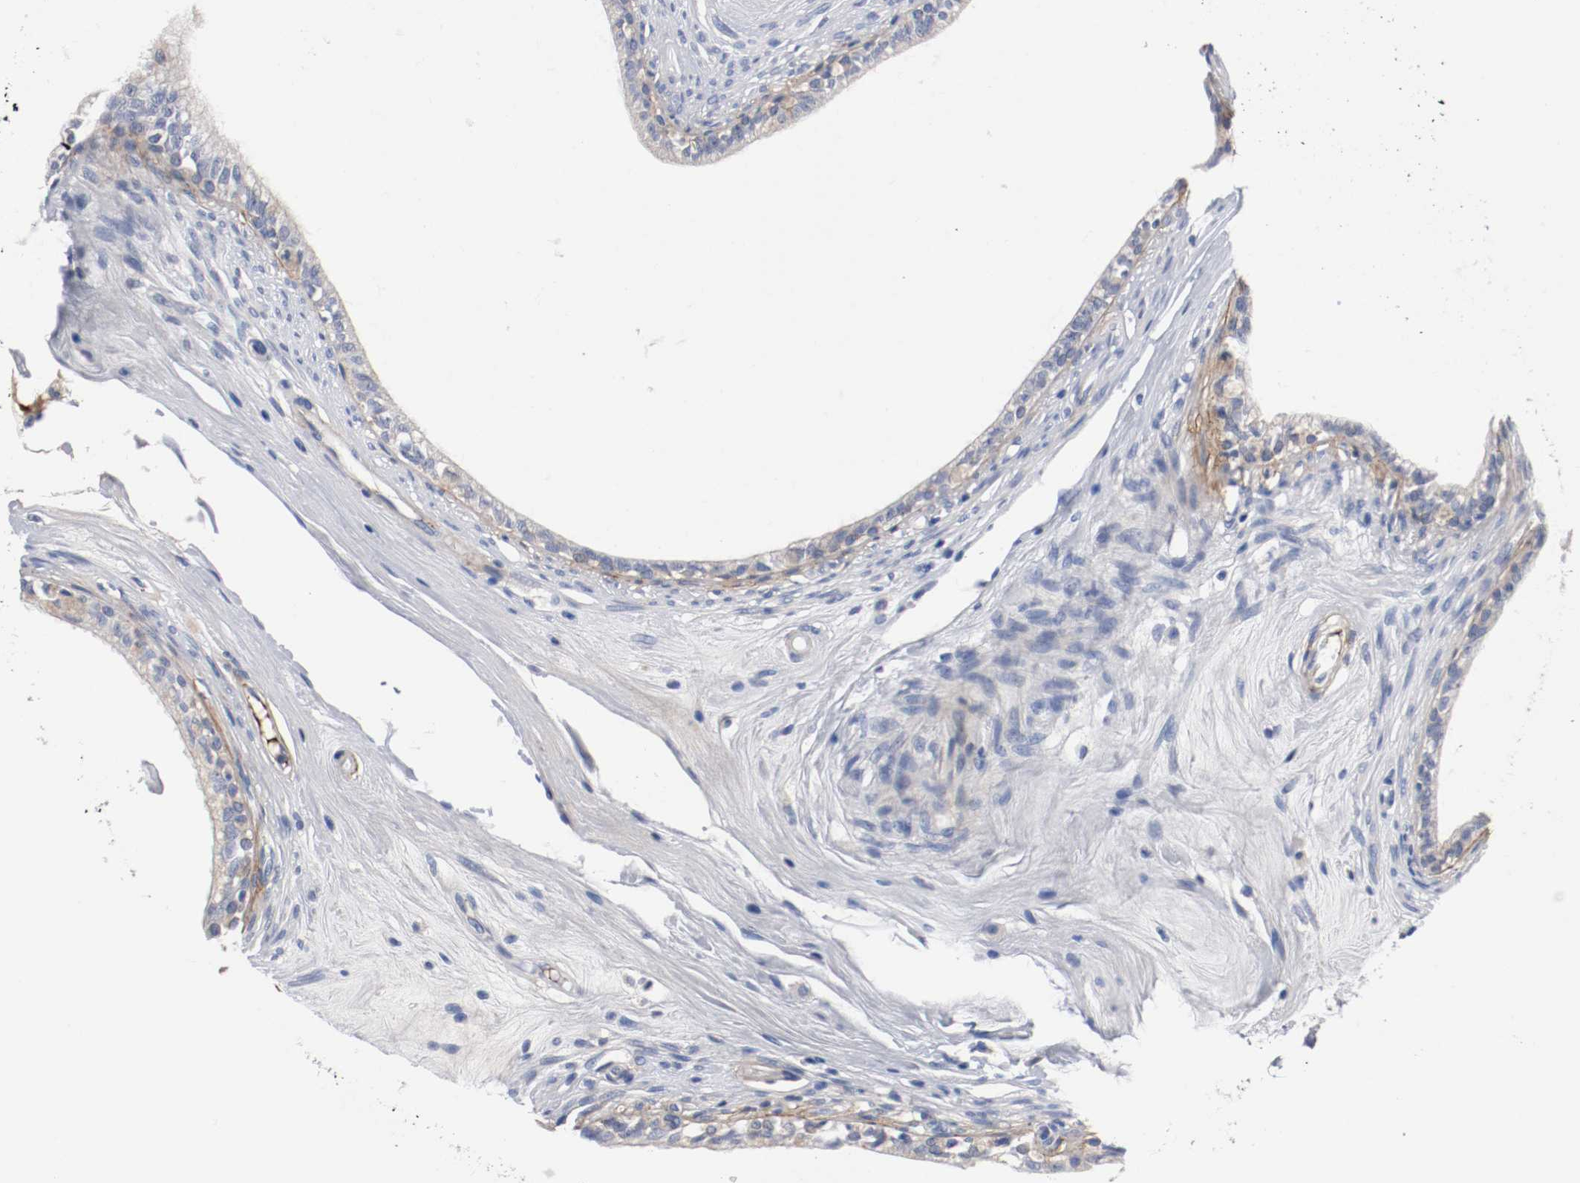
{"staining": {"intensity": "moderate", "quantity": "<25%", "location": "cytoplasmic/membranous"}, "tissue": "epididymis", "cell_type": "Glandular cells", "image_type": "normal", "snomed": [{"axis": "morphology", "description": "Normal tissue, NOS"}, {"axis": "morphology", "description": "Inflammation, NOS"}, {"axis": "topography", "description": "Epididymis"}], "caption": "This is a photomicrograph of immunohistochemistry staining of unremarkable epididymis, which shows moderate staining in the cytoplasmic/membranous of glandular cells.", "gene": "TNC", "patient": {"sex": "male", "age": 84}}